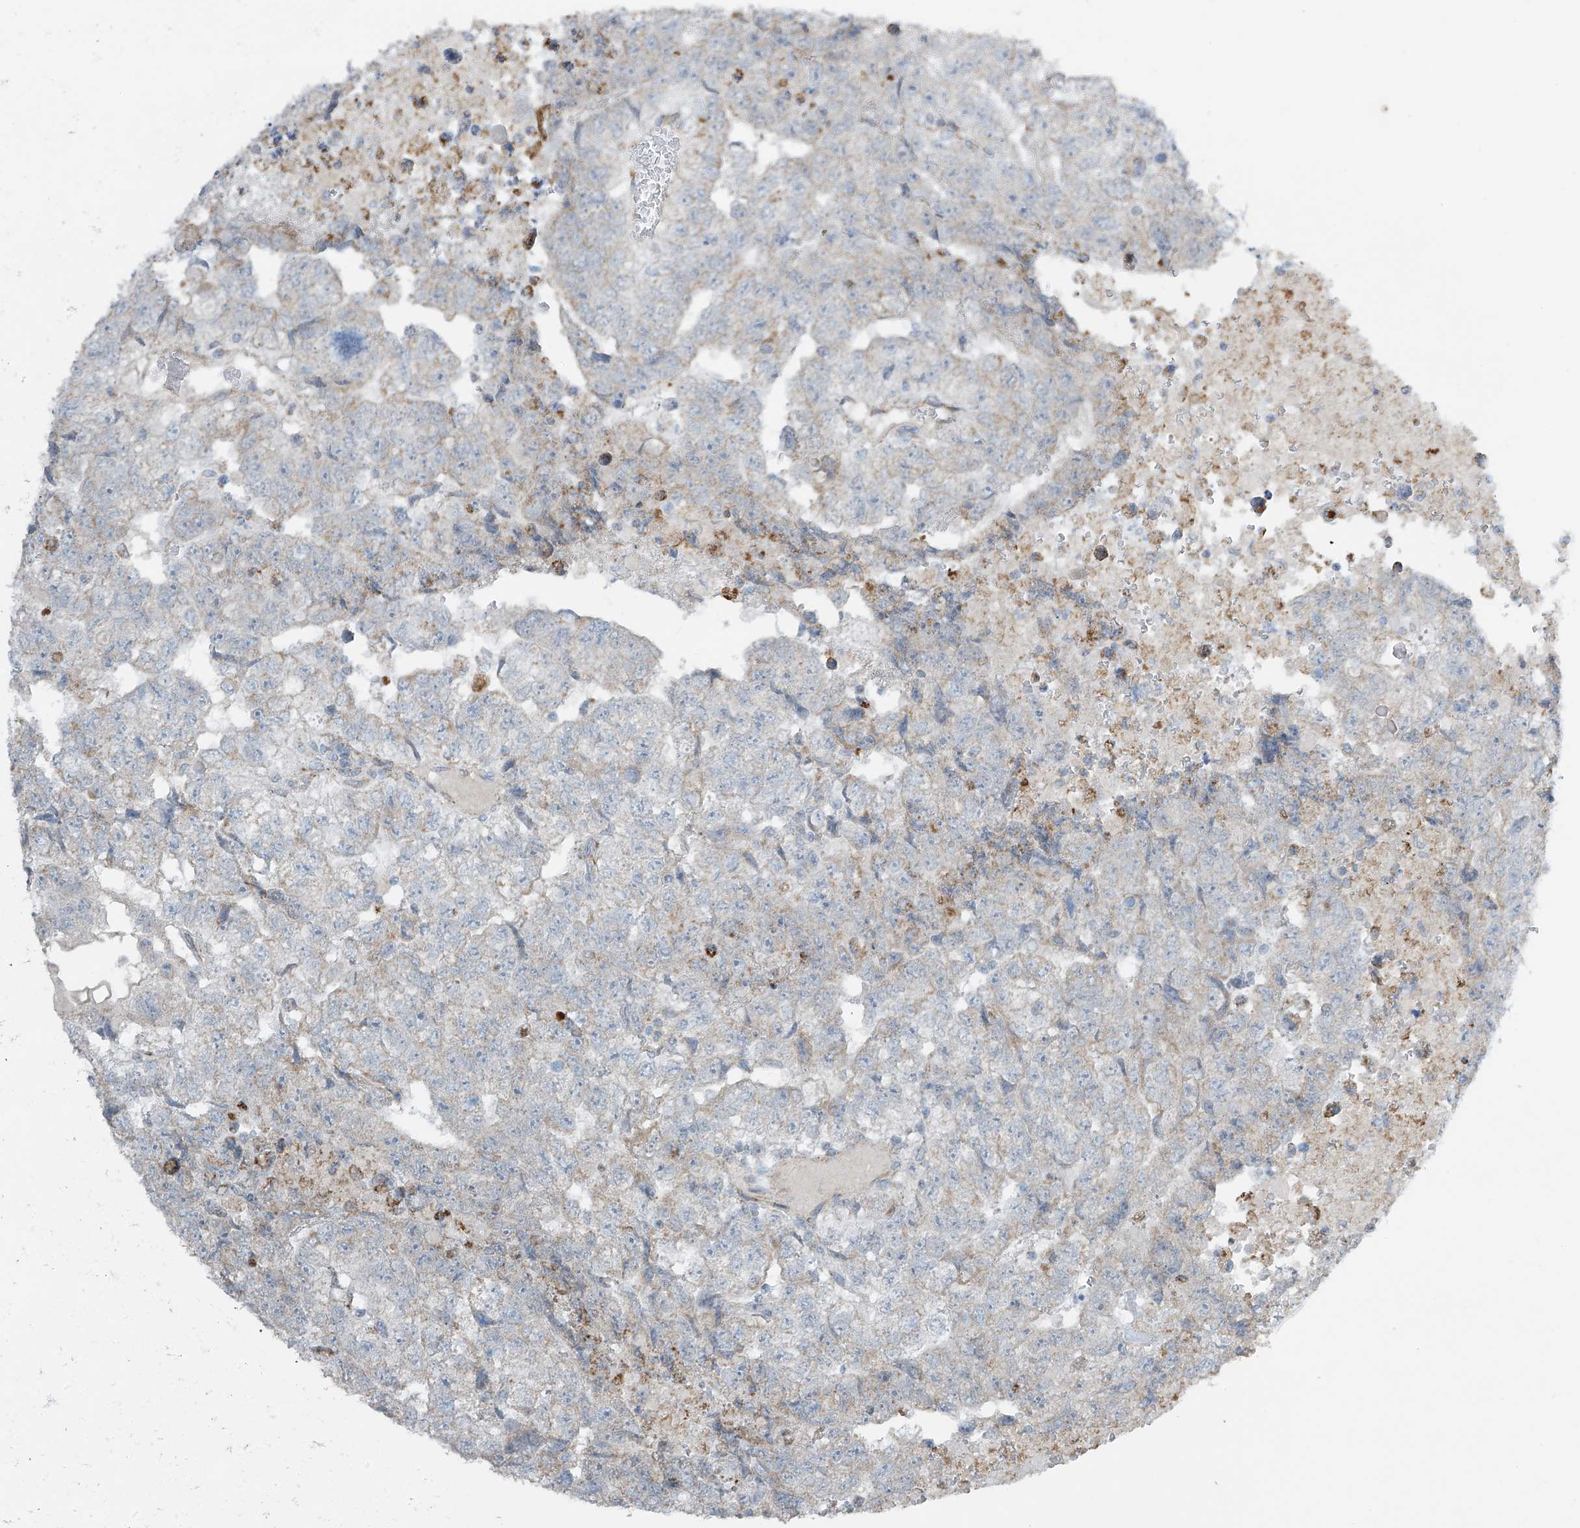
{"staining": {"intensity": "negative", "quantity": "none", "location": "none"}, "tissue": "testis cancer", "cell_type": "Tumor cells", "image_type": "cancer", "snomed": [{"axis": "morphology", "description": "Carcinoma, Embryonal, NOS"}, {"axis": "topography", "description": "Testis"}], "caption": "IHC of human testis cancer exhibits no expression in tumor cells.", "gene": "SMDT1", "patient": {"sex": "male", "age": 36}}